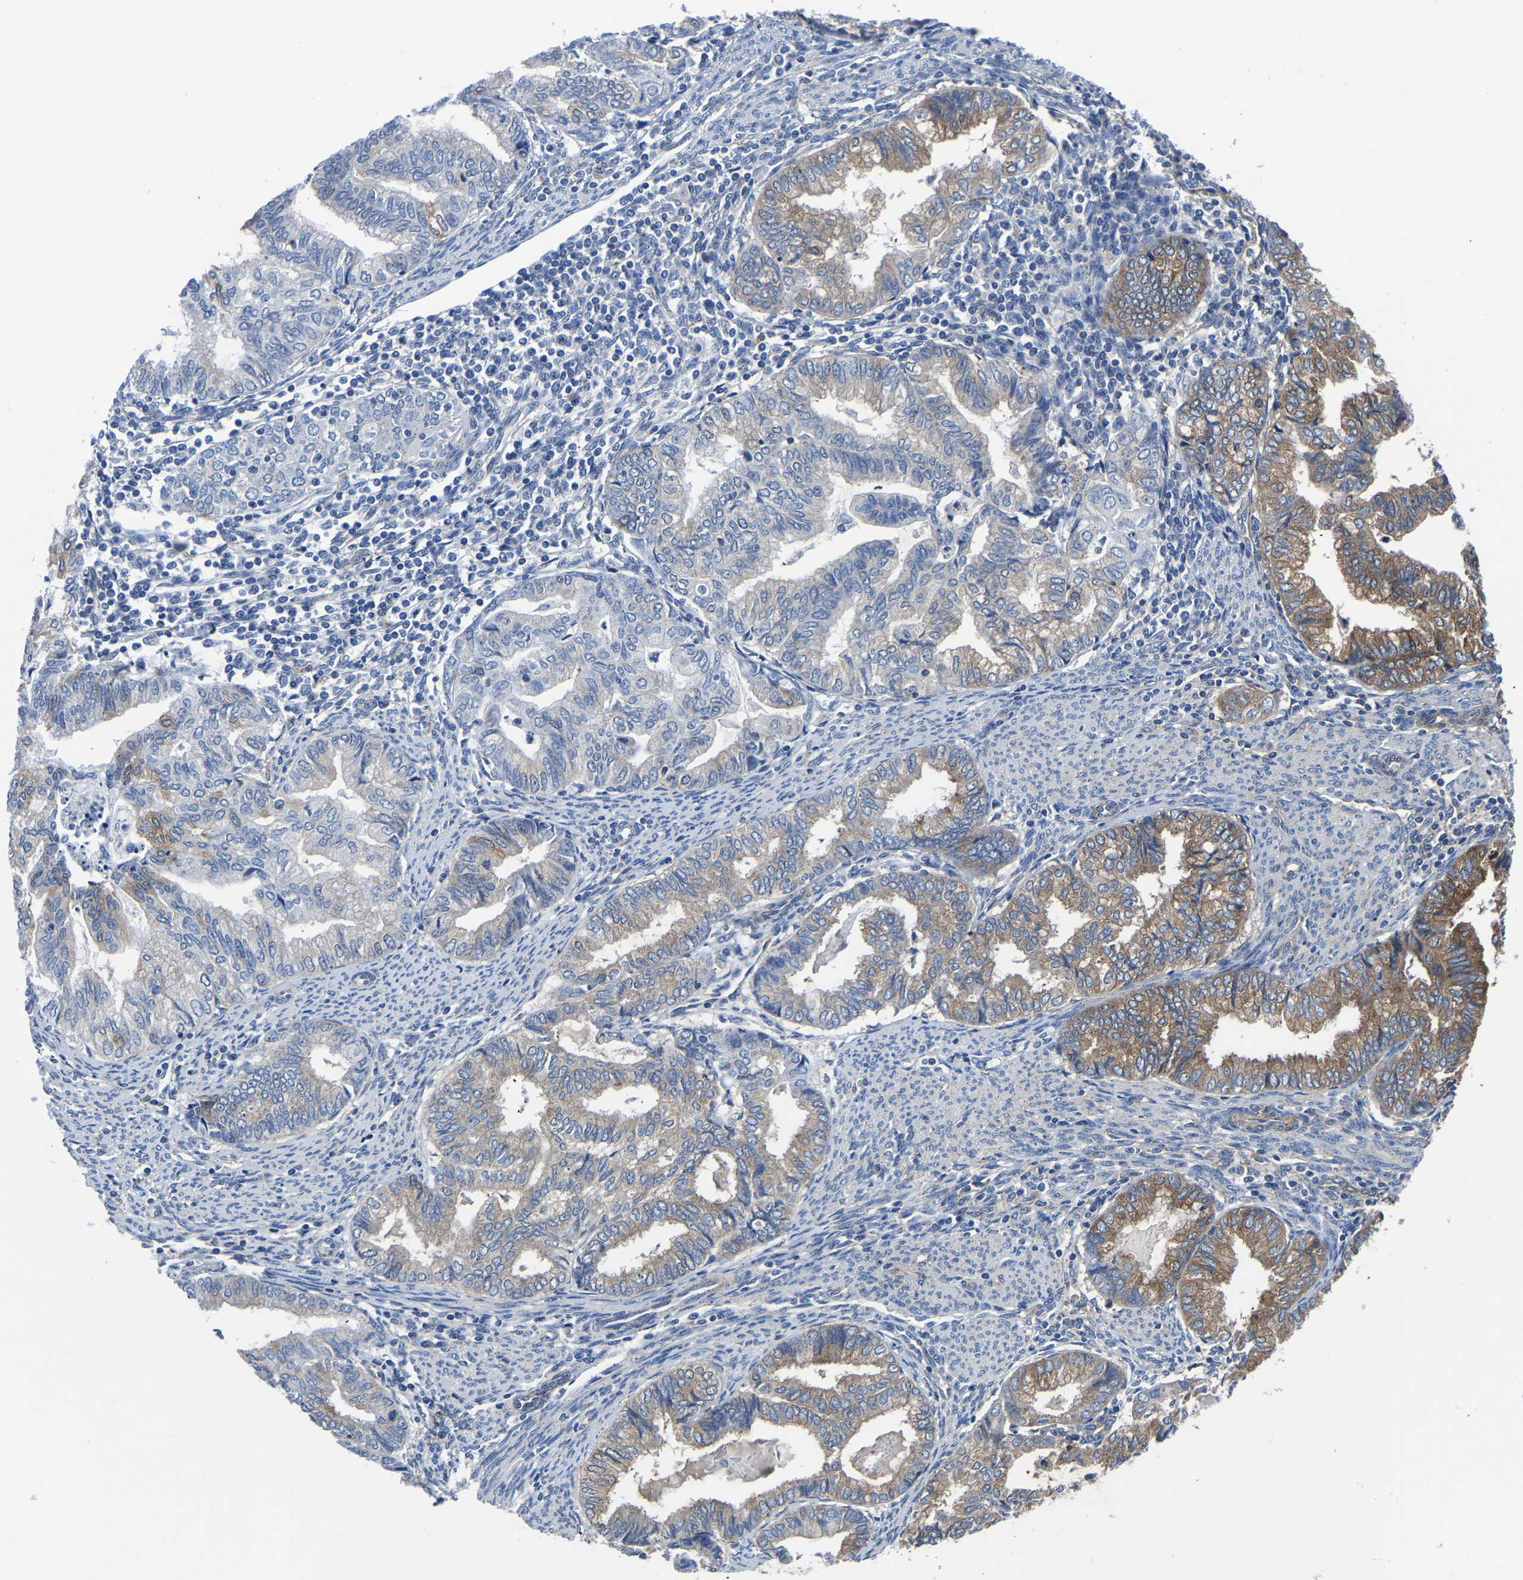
{"staining": {"intensity": "weak", "quantity": "25%-75%", "location": "cytoplasmic/membranous"}, "tissue": "endometrial cancer", "cell_type": "Tumor cells", "image_type": "cancer", "snomed": [{"axis": "morphology", "description": "Adenocarcinoma, NOS"}, {"axis": "topography", "description": "Endometrium"}], "caption": "Immunohistochemistry (DAB) staining of human endometrial cancer (adenocarcinoma) exhibits weak cytoplasmic/membranous protein positivity in about 25%-75% of tumor cells. (DAB (3,3'-diaminobenzidine) IHC, brown staining for protein, blue staining for nuclei).", "gene": "TFG", "patient": {"sex": "female", "age": 79}}